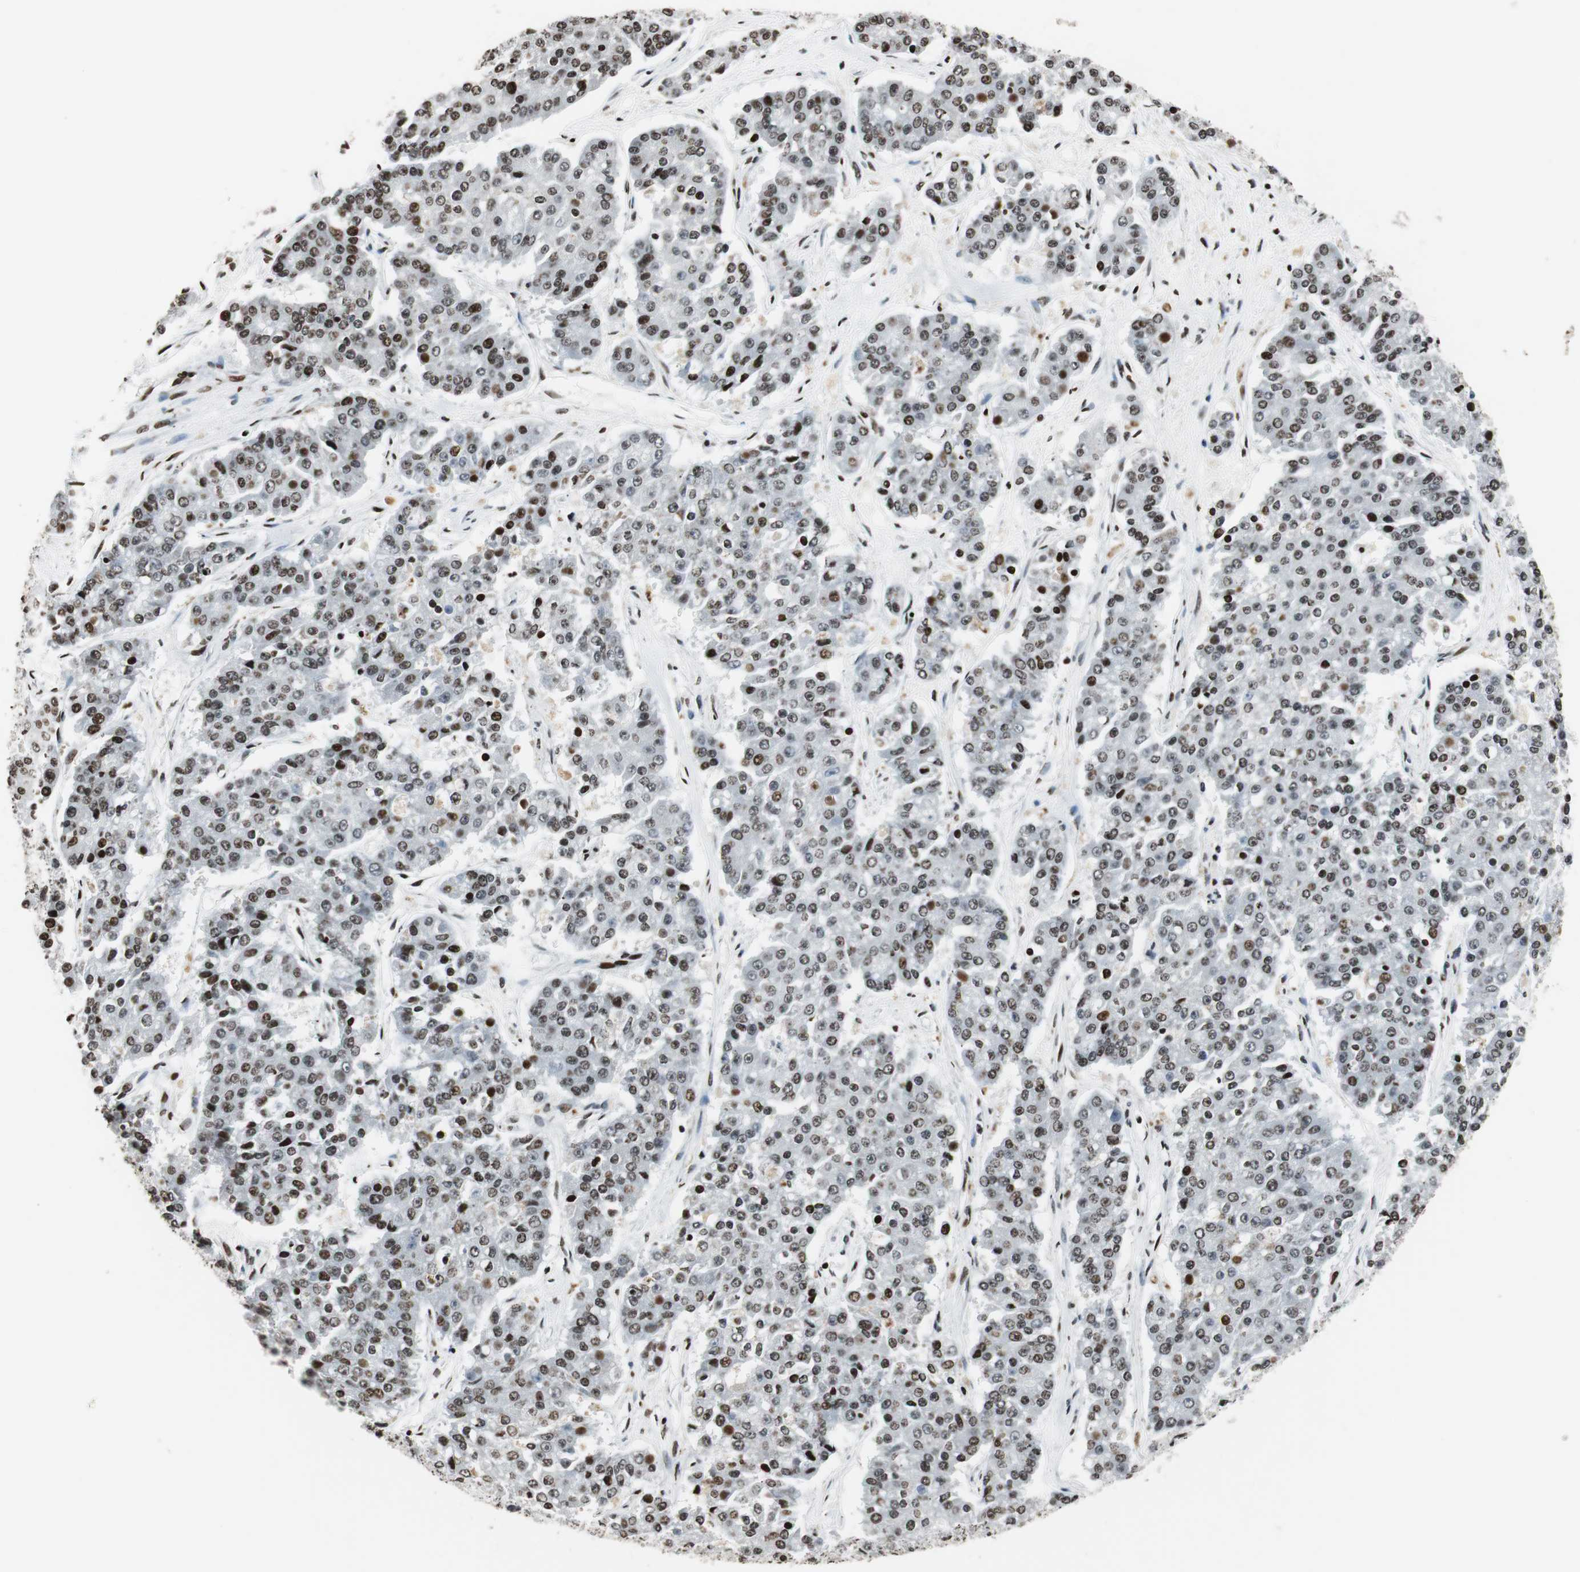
{"staining": {"intensity": "strong", "quantity": ">75%", "location": "nuclear"}, "tissue": "pancreatic cancer", "cell_type": "Tumor cells", "image_type": "cancer", "snomed": [{"axis": "morphology", "description": "Adenocarcinoma, NOS"}, {"axis": "topography", "description": "Pancreas"}], "caption": "The micrograph displays a brown stain indicating the presence of a protein in the nuclear of tumor cells in adenocarcinoma (pancreatic). (IHC, brightfield microscopy, high magnification).", "gene": "PAXIP1", "patient": {"sex": "male", "age": 50}}